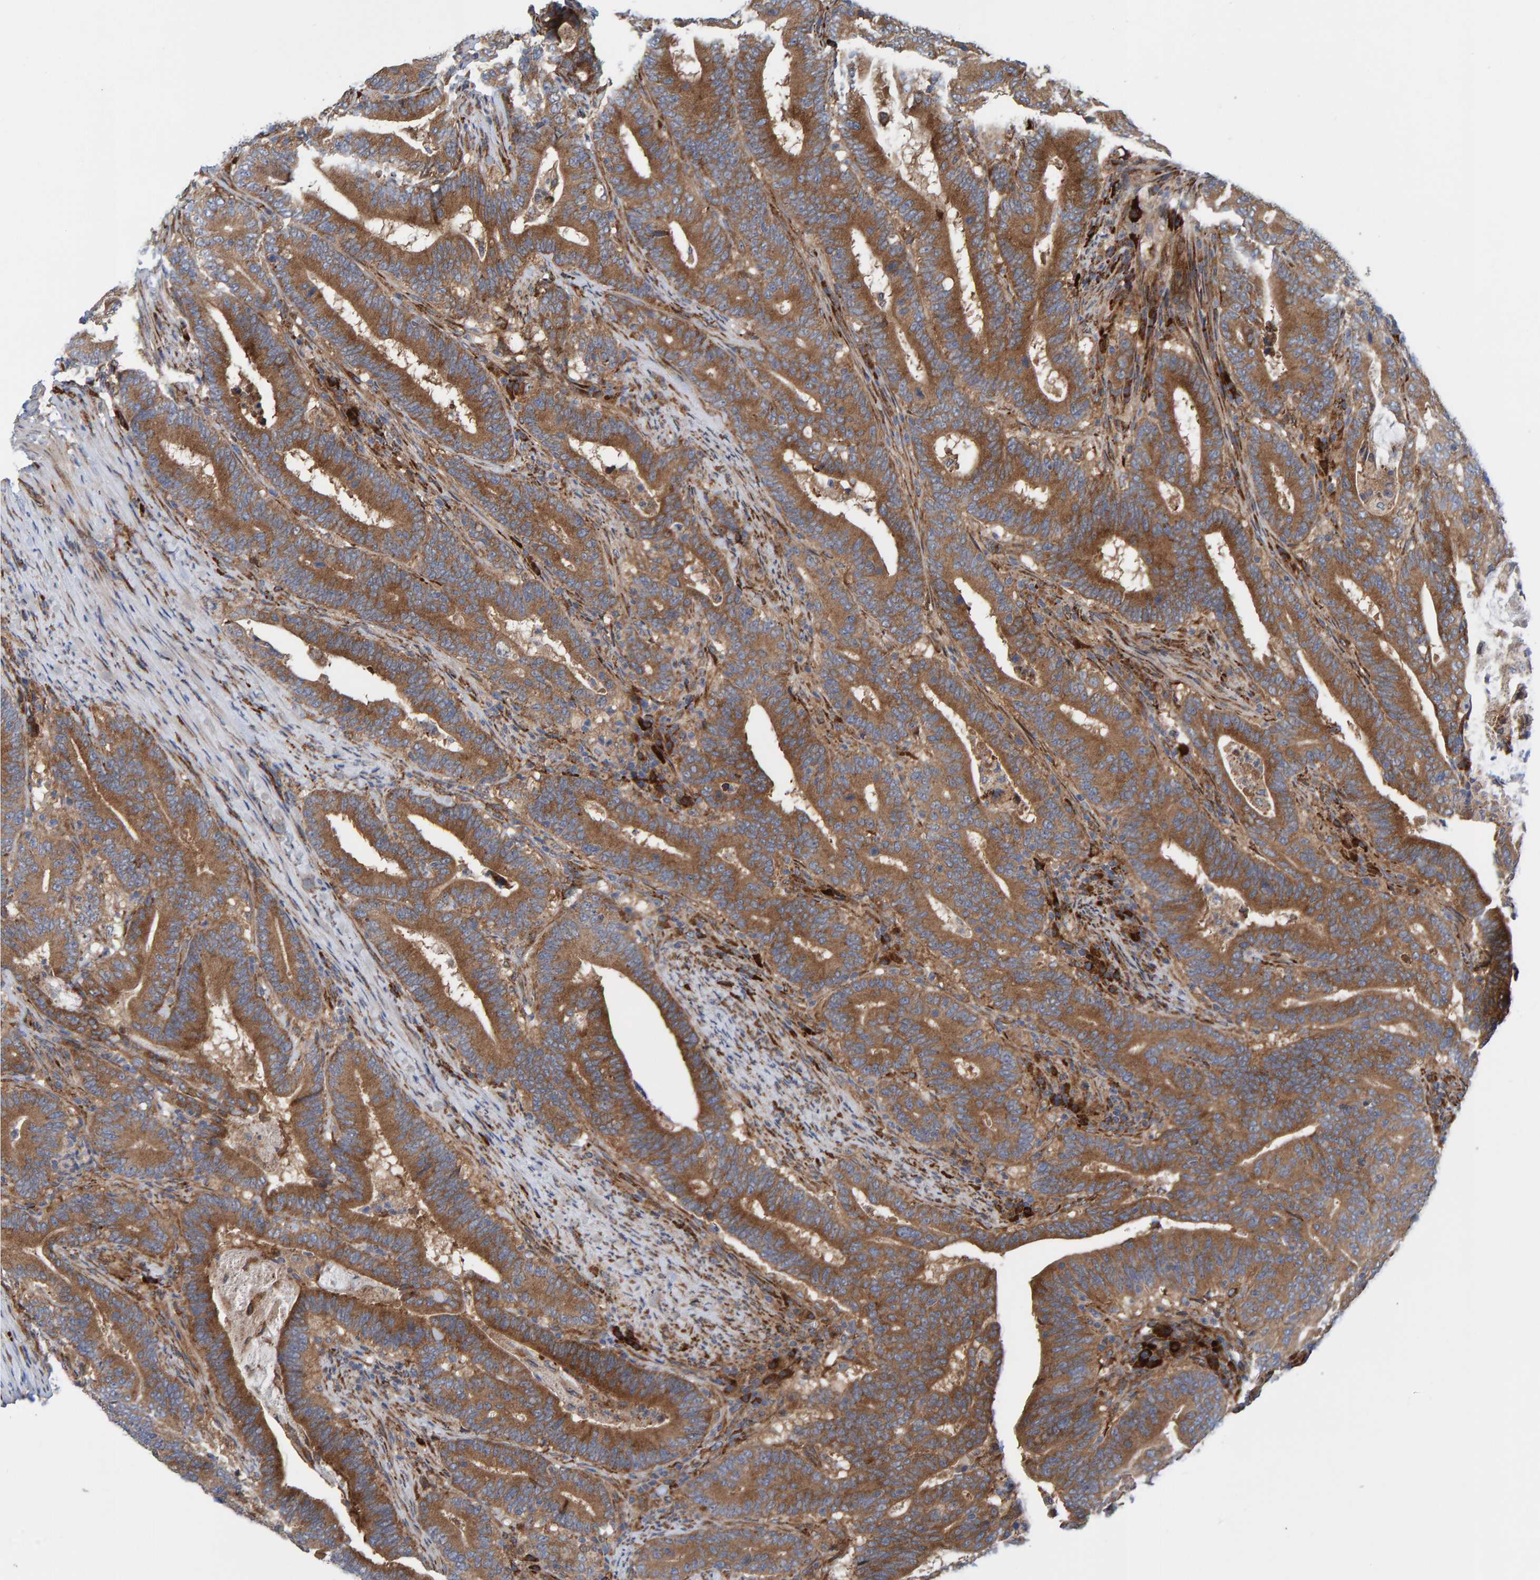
{"staining": {"intensity": "moderate", "quantity": ">75%", "location": "cytoplasmic/membranous"}, "tissue": "colorectal cancer", "cell_type": "Tumor cells", "image_type": "cancer", "snomed": [{"axis": "morphology", "description": "Adenocarcinoma, NOS"}, {"axis": "topography", "description": "Colon"}], "caption": "Immunohistochemical staining of human colorectal adenocarcinoma exhibits medium levels of moderate cytoplasmic/membranous protein staining in about >75% of tumor cells.", "gene": "KIAA0753", "patient": {"sex": "female", "age": 66}}